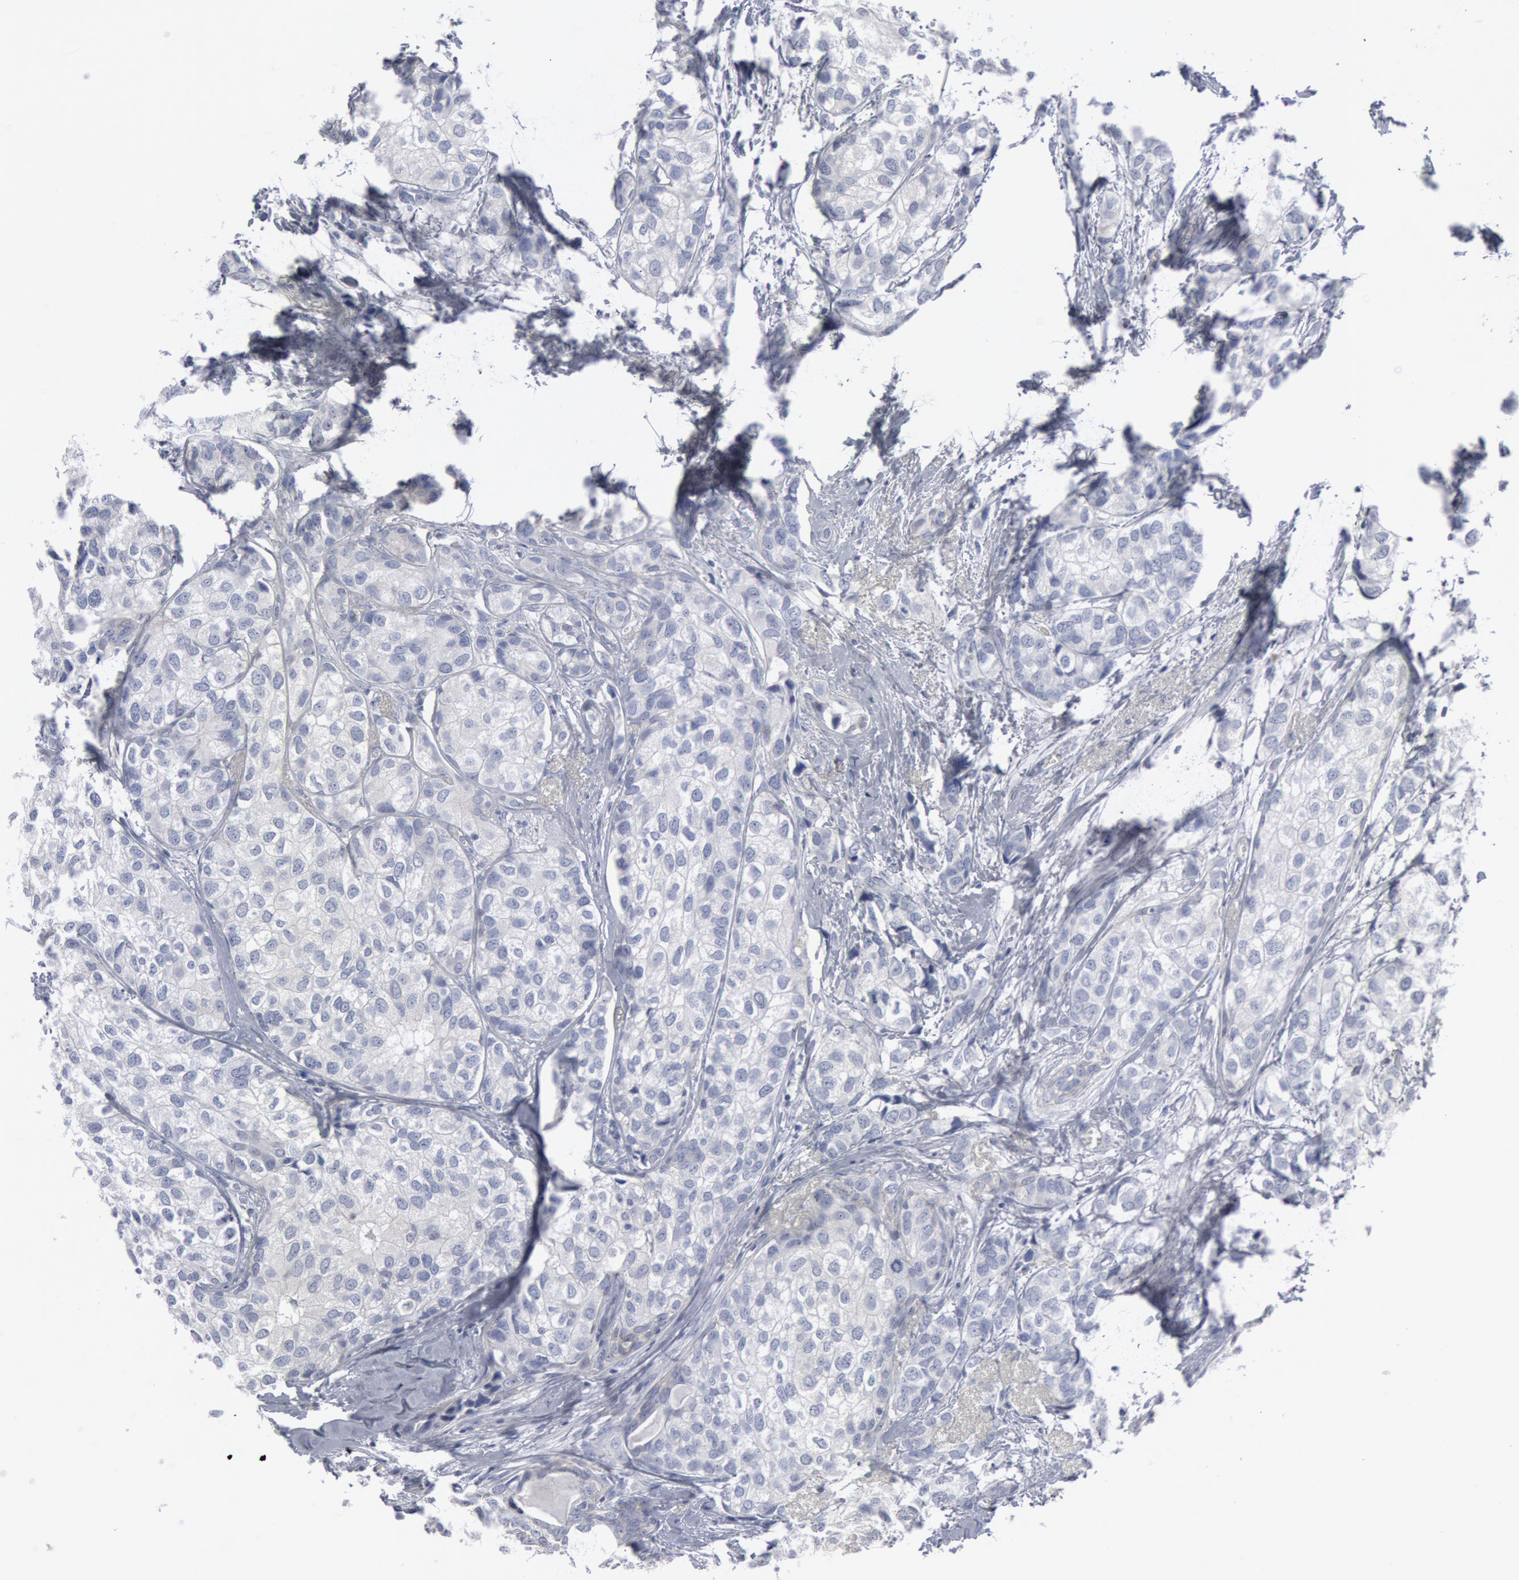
{"staining": {"intensity": "negative", "quantity": "none", "location": "none"}, "tissue": "breast cancer", "cell_type": "Tumor cells", "image_type": "cancer", "snomed": [{"axis": "morphology", "description": "Duct carcinoma"}, {"axis": "topography", "description": "Breast"}], "caption": "This is a histopathology image of immunohistochemistry staining of breast cancer, which shows no staining in tumor cells.", "gene": "DMC1", "patient": {"sex": "female", "age": 68}}